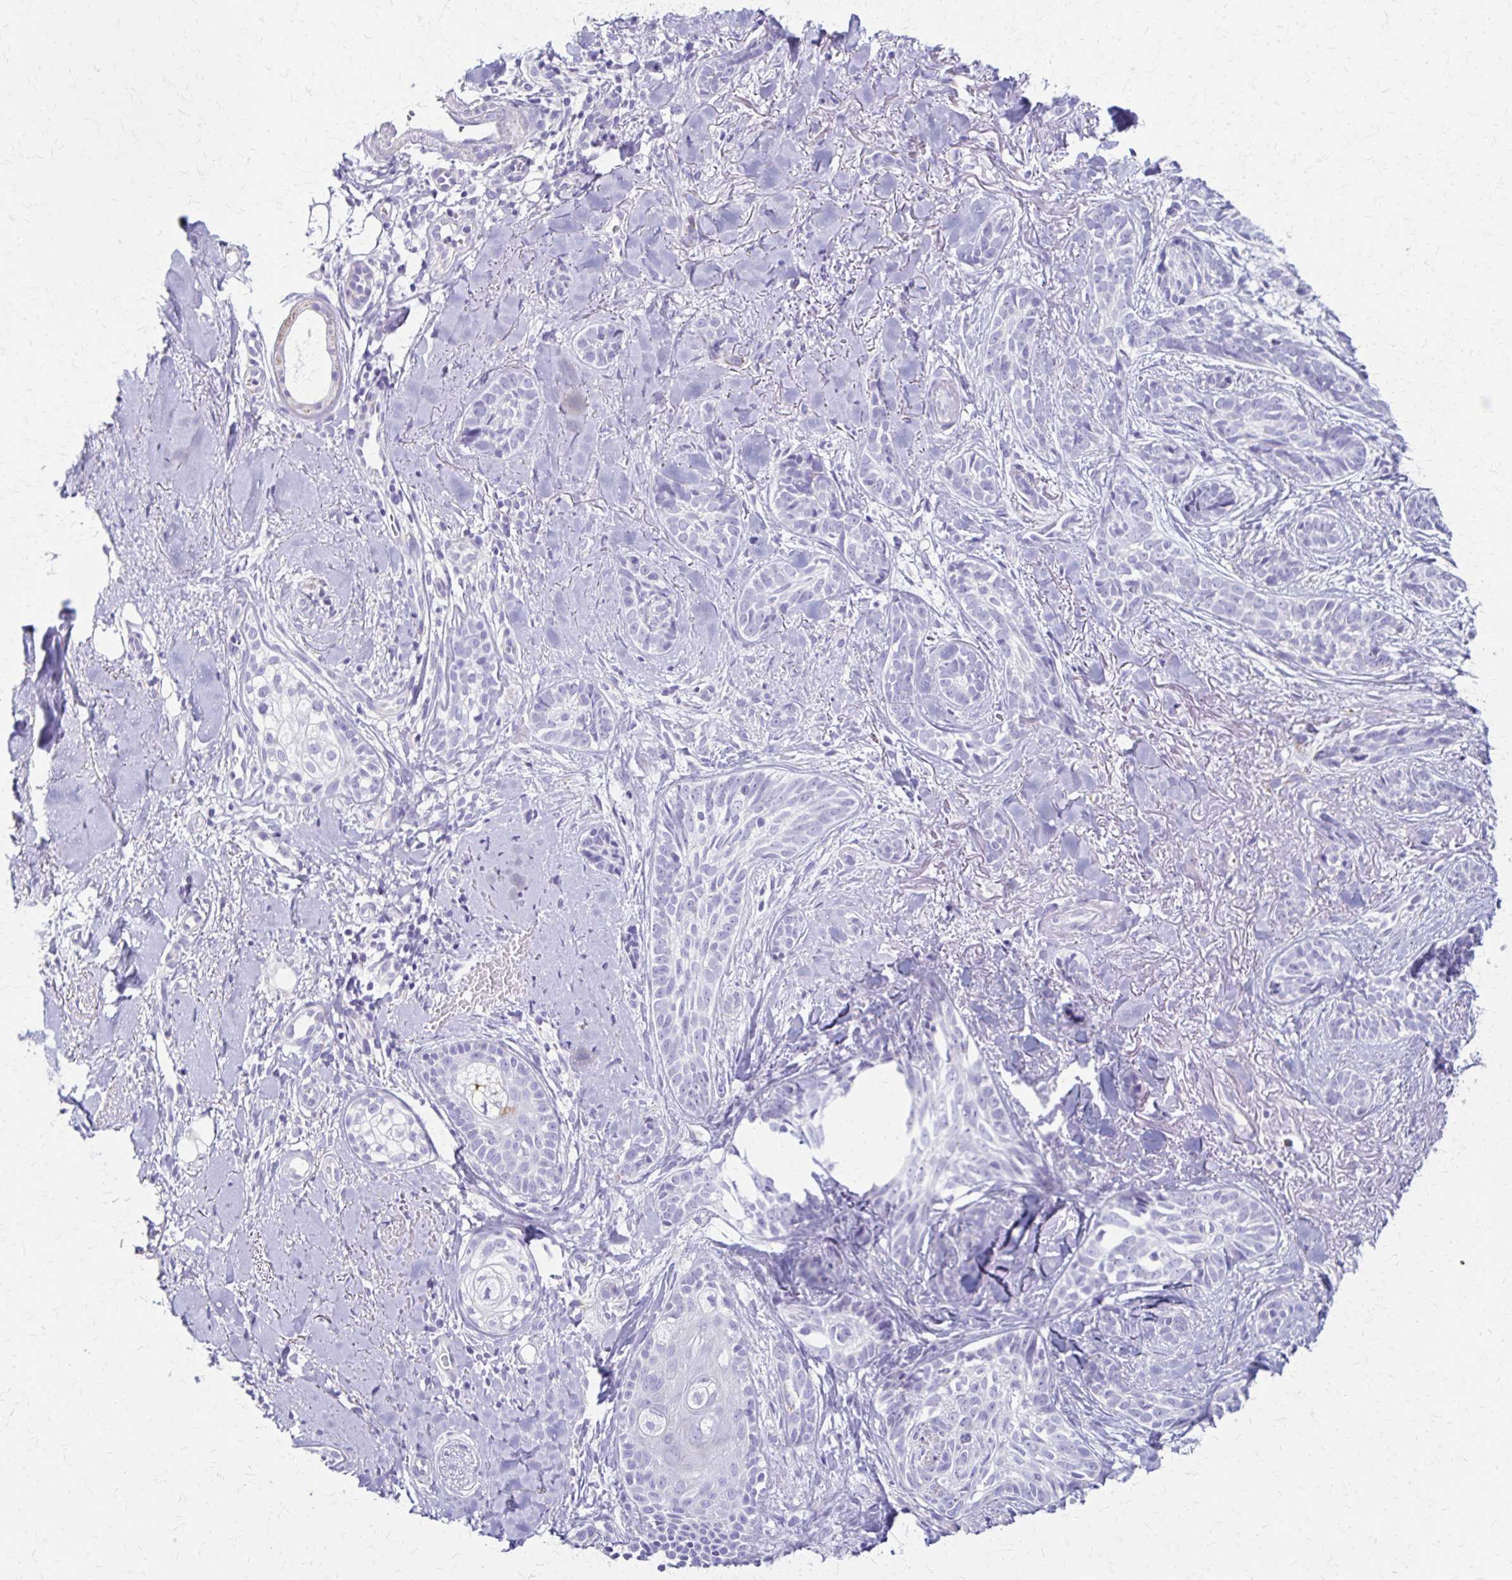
{"staining": {"intensity": "negative", "quantity": "none", "location": "none"}, "tissue": "skin cancer", "cell_type": "Tumor cells", "image_type": "cancer", "snomed": [{"axis": "morphology", "description": "Basal cell carcinoma"}, {"axis": "morphology", "description": "BCC, high aggressive"}, {"axis": "topography", "description": "Skin"}], "caption": "A high-resolution histopathology image shows immunohistochemistry staining of bcc,  high aggressive (skin), which shows no significant expression in tumor cells.", "gene": "ZSCAN5B", "patient": {"sex": "female", "age": 79}}